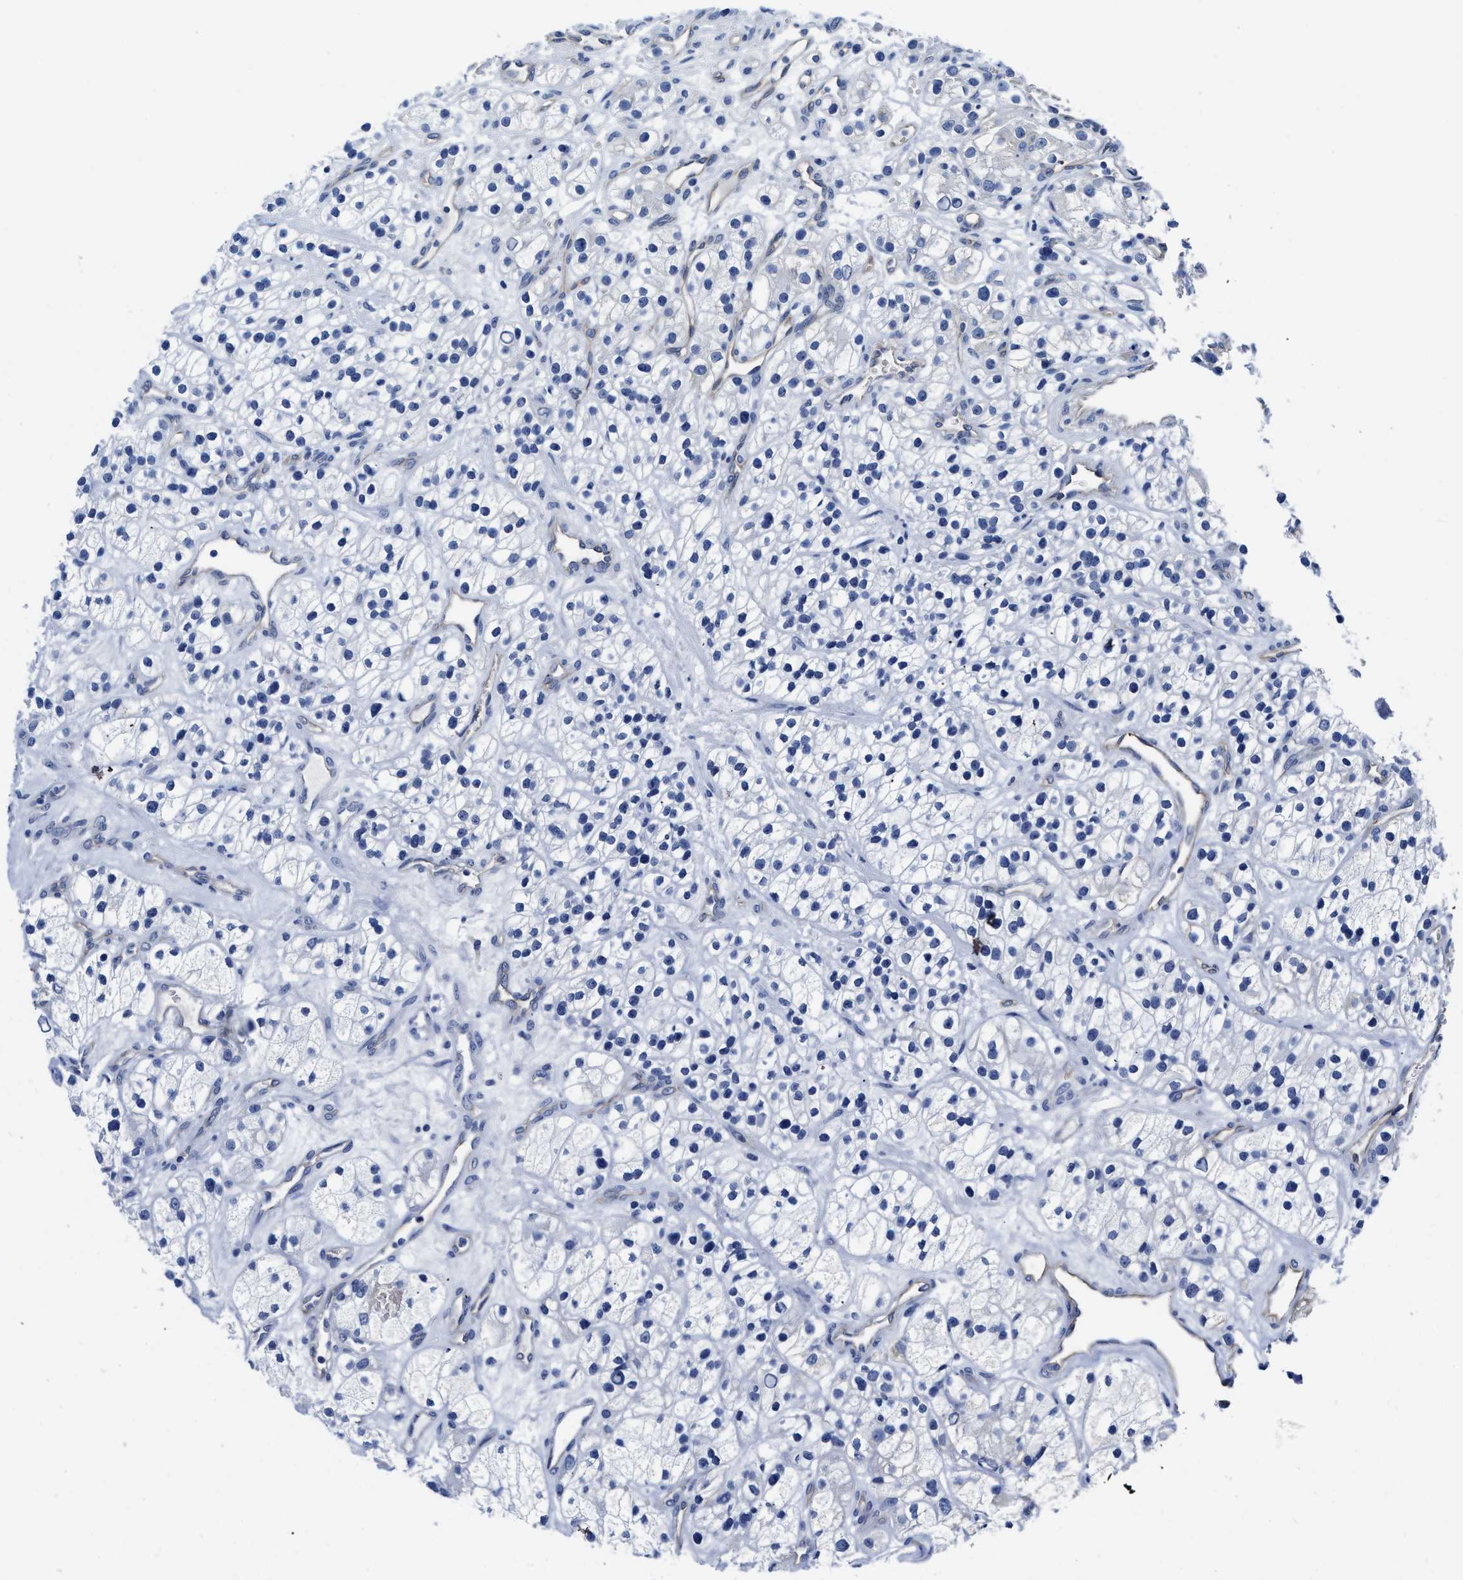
{"staining": {"intensity": "negative", "quantity": "none", "location": "none"}, "tissue": "renal cancer", "cell_type": "Tumor cells", "image_type": "cancer", "snomed": [{"axis": "morphology", "description": "Adenocarcinoma, NOS"}, {"axis": "topography", "description": "Kidney"}], "caption": "Renal cancer (adenocarcinoma) stained for a protein using immunohistochemistry displays no expression tumor cells.", "gene": "KCNMB3", "patient": {"sex": "female", "age": 57}}